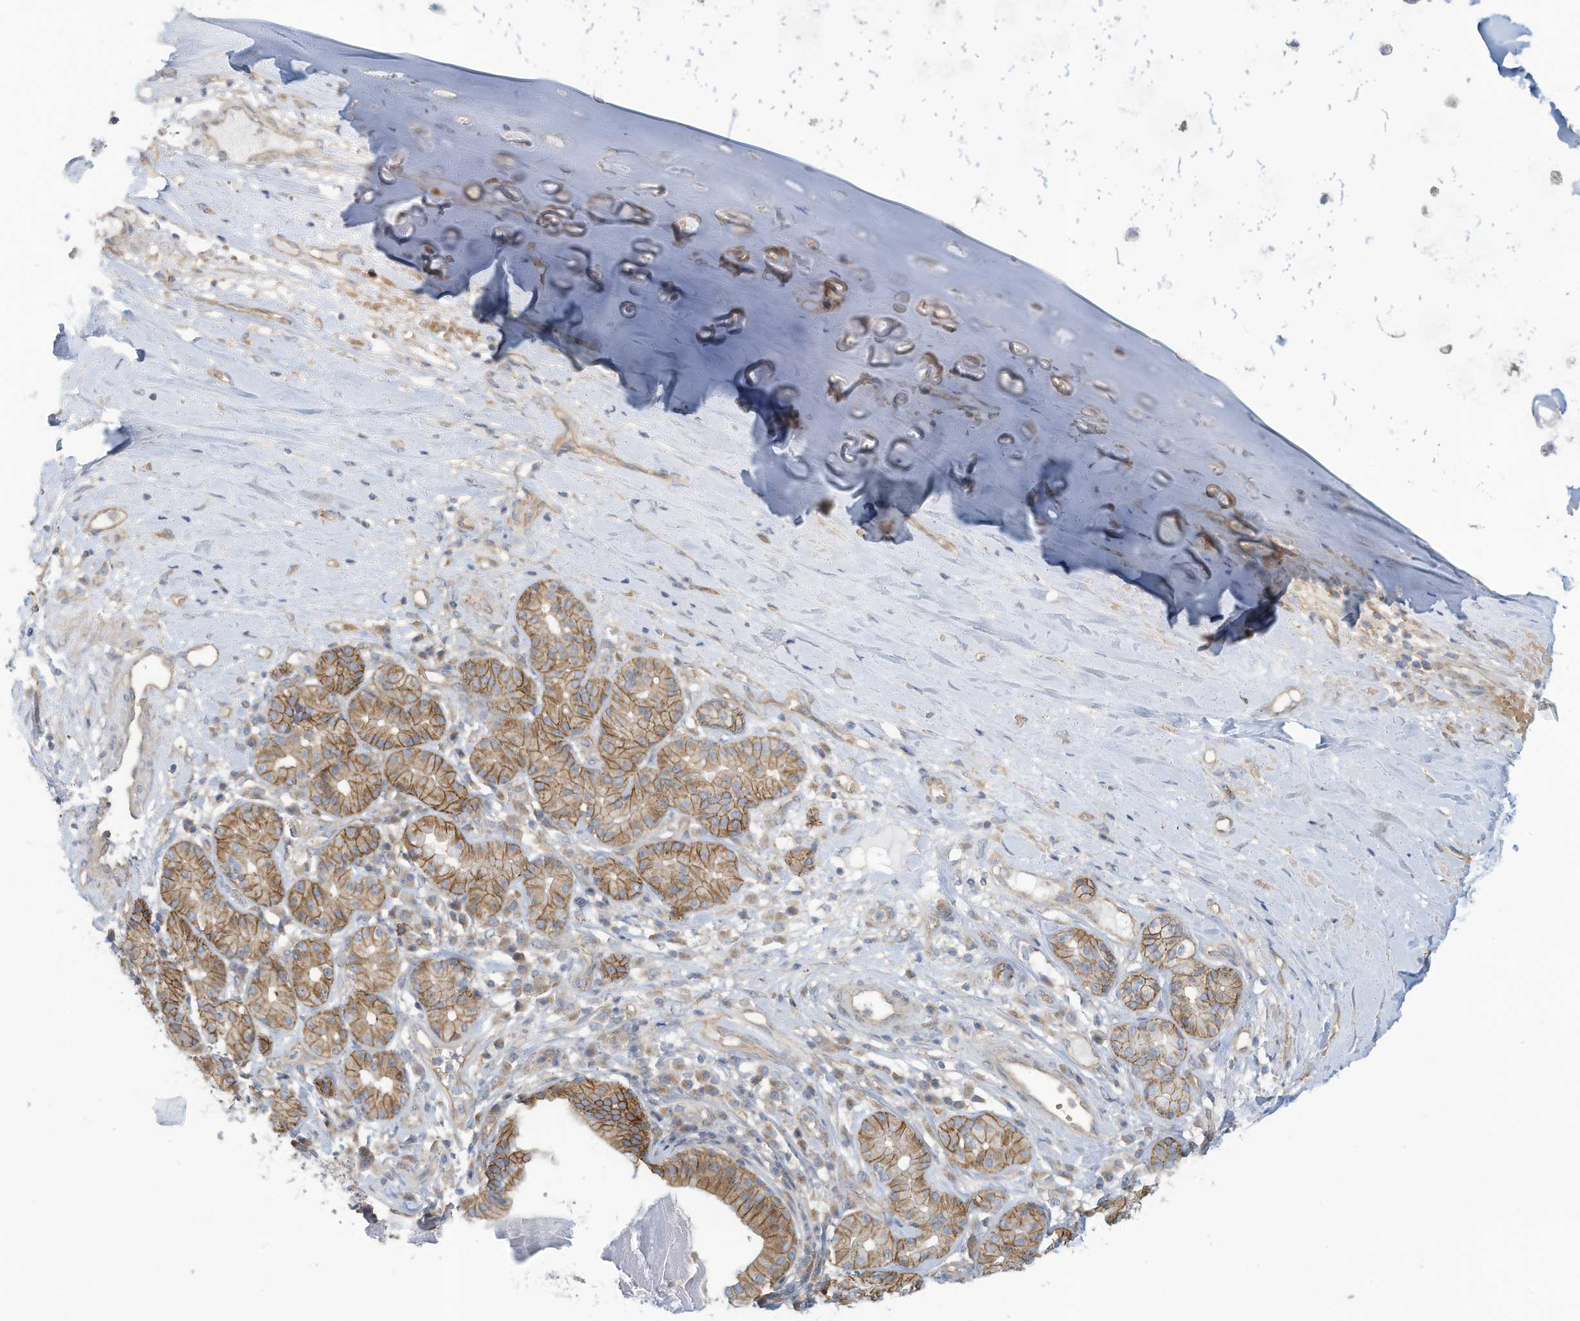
{"staining": {"intensity": "negative", "quantity": "none", "location": "none"}, "tissue": "adipose tissue", "cell_type": "Adipocytes", "image_type": "normal", "snomed": [{"axis": "morphology", "description": "Normal tissue, NOS"}, {"axis": "morphology", "description": "Basal cell carcinoma"}, {"axis": "topography", "description": "Cartilage tissue"}, {"axis": "topography", "description": "Nasopharynx"}, {"axis": "topography", "description": "Oral tissue"}], "caption": "DAB immunohistochemical staining of benign human adipose tissue exhibits no significant positivity in adipocytes. (Immunohistochemistry, brightfield microscopy, high magnification).", "gene": "ADAT2", "patient": {"sex": "female", "age": 77}}